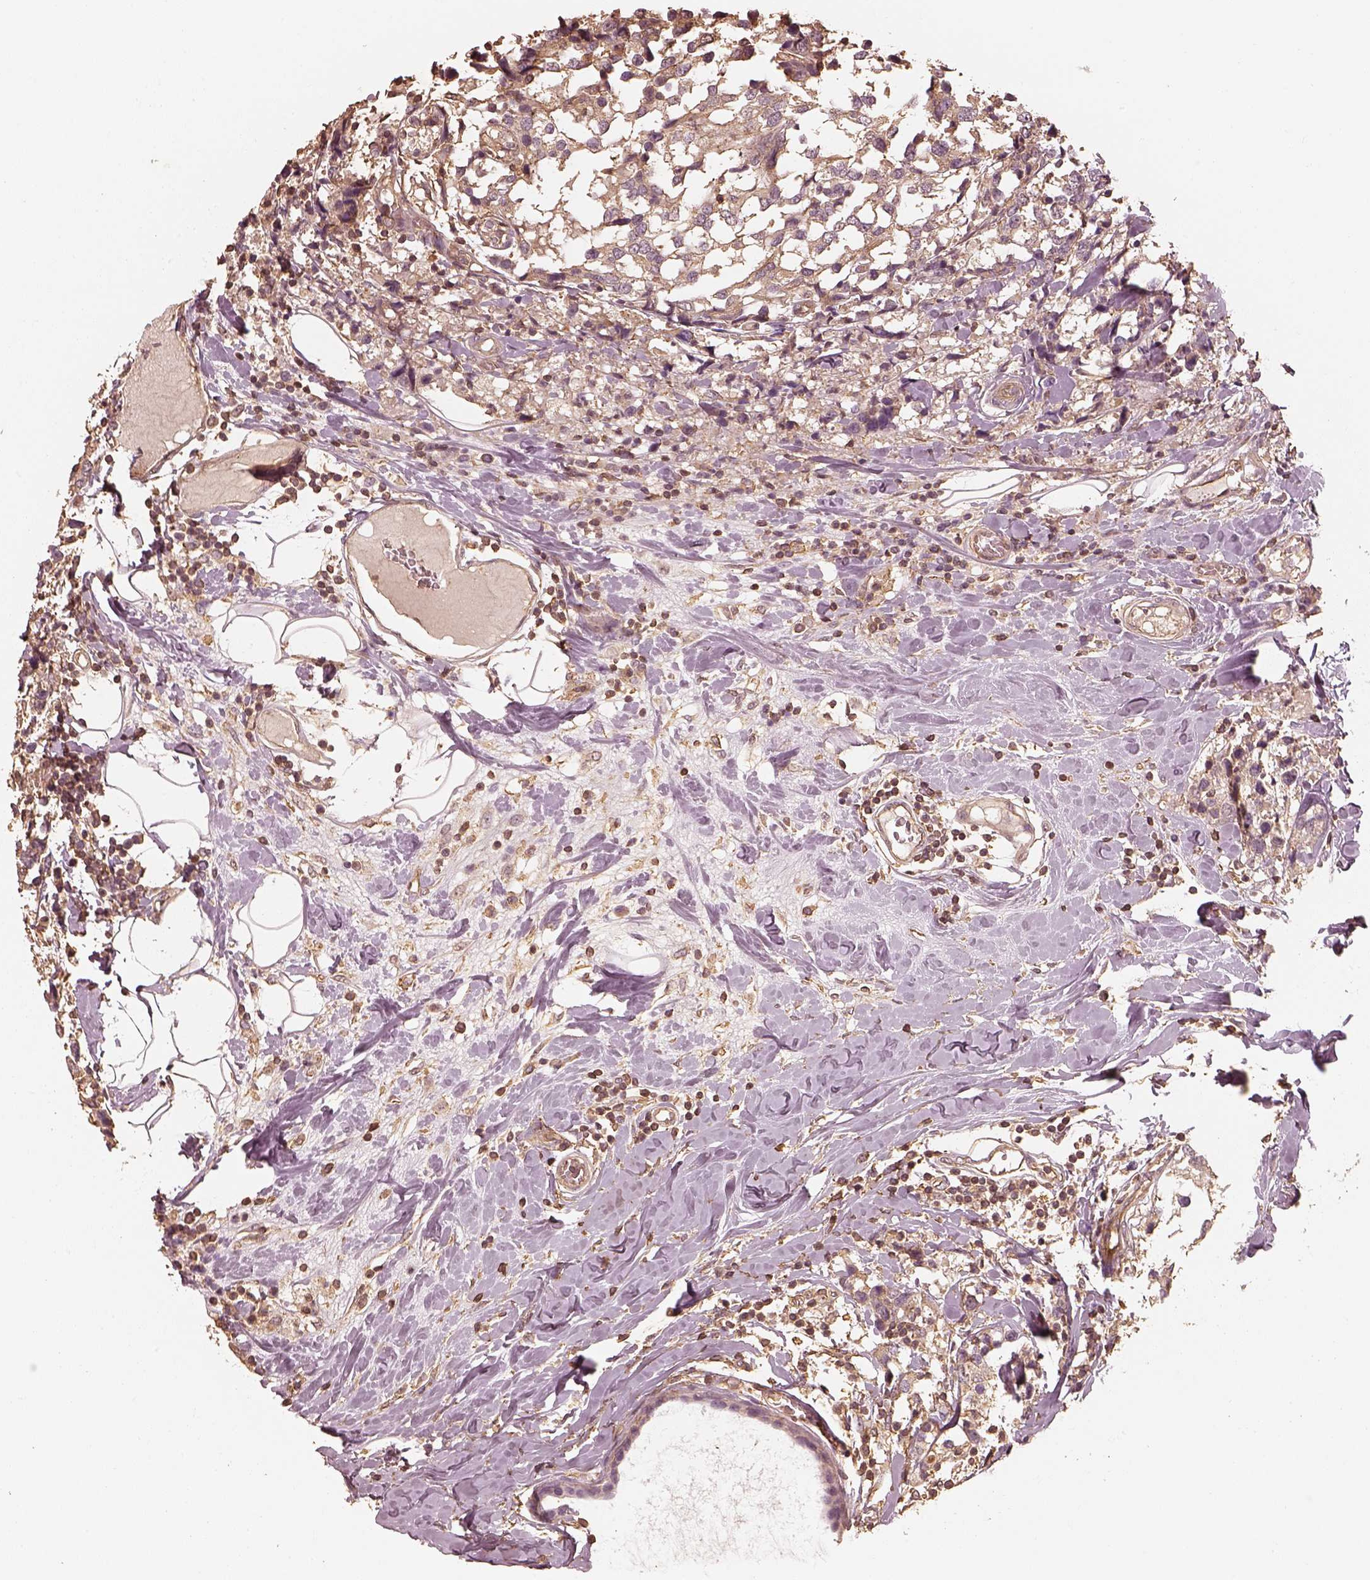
{"staining": {"intensity": "moderate", "quantity": "25%-75%", "location": "cytoplasmic/membranous"}, "tissue": "breast cancer", "cell_type": "Tumor cells", "image_type": "cancer", "snomed": [{"axis": "morphology", "description": "Lobular carcinoma"}, {"axis": "topography", "description": "Breast"}], "caption": "Immunohistochemistry photomicrograph of breast lobular carcinoma stained for a protein (brown), which displays medium levels of moderate cytoplasmic/membranous expression in about 25%-75% of tumor cells.", "gene": "WDR7", "patient": {"sex": "female", "age": 59}}